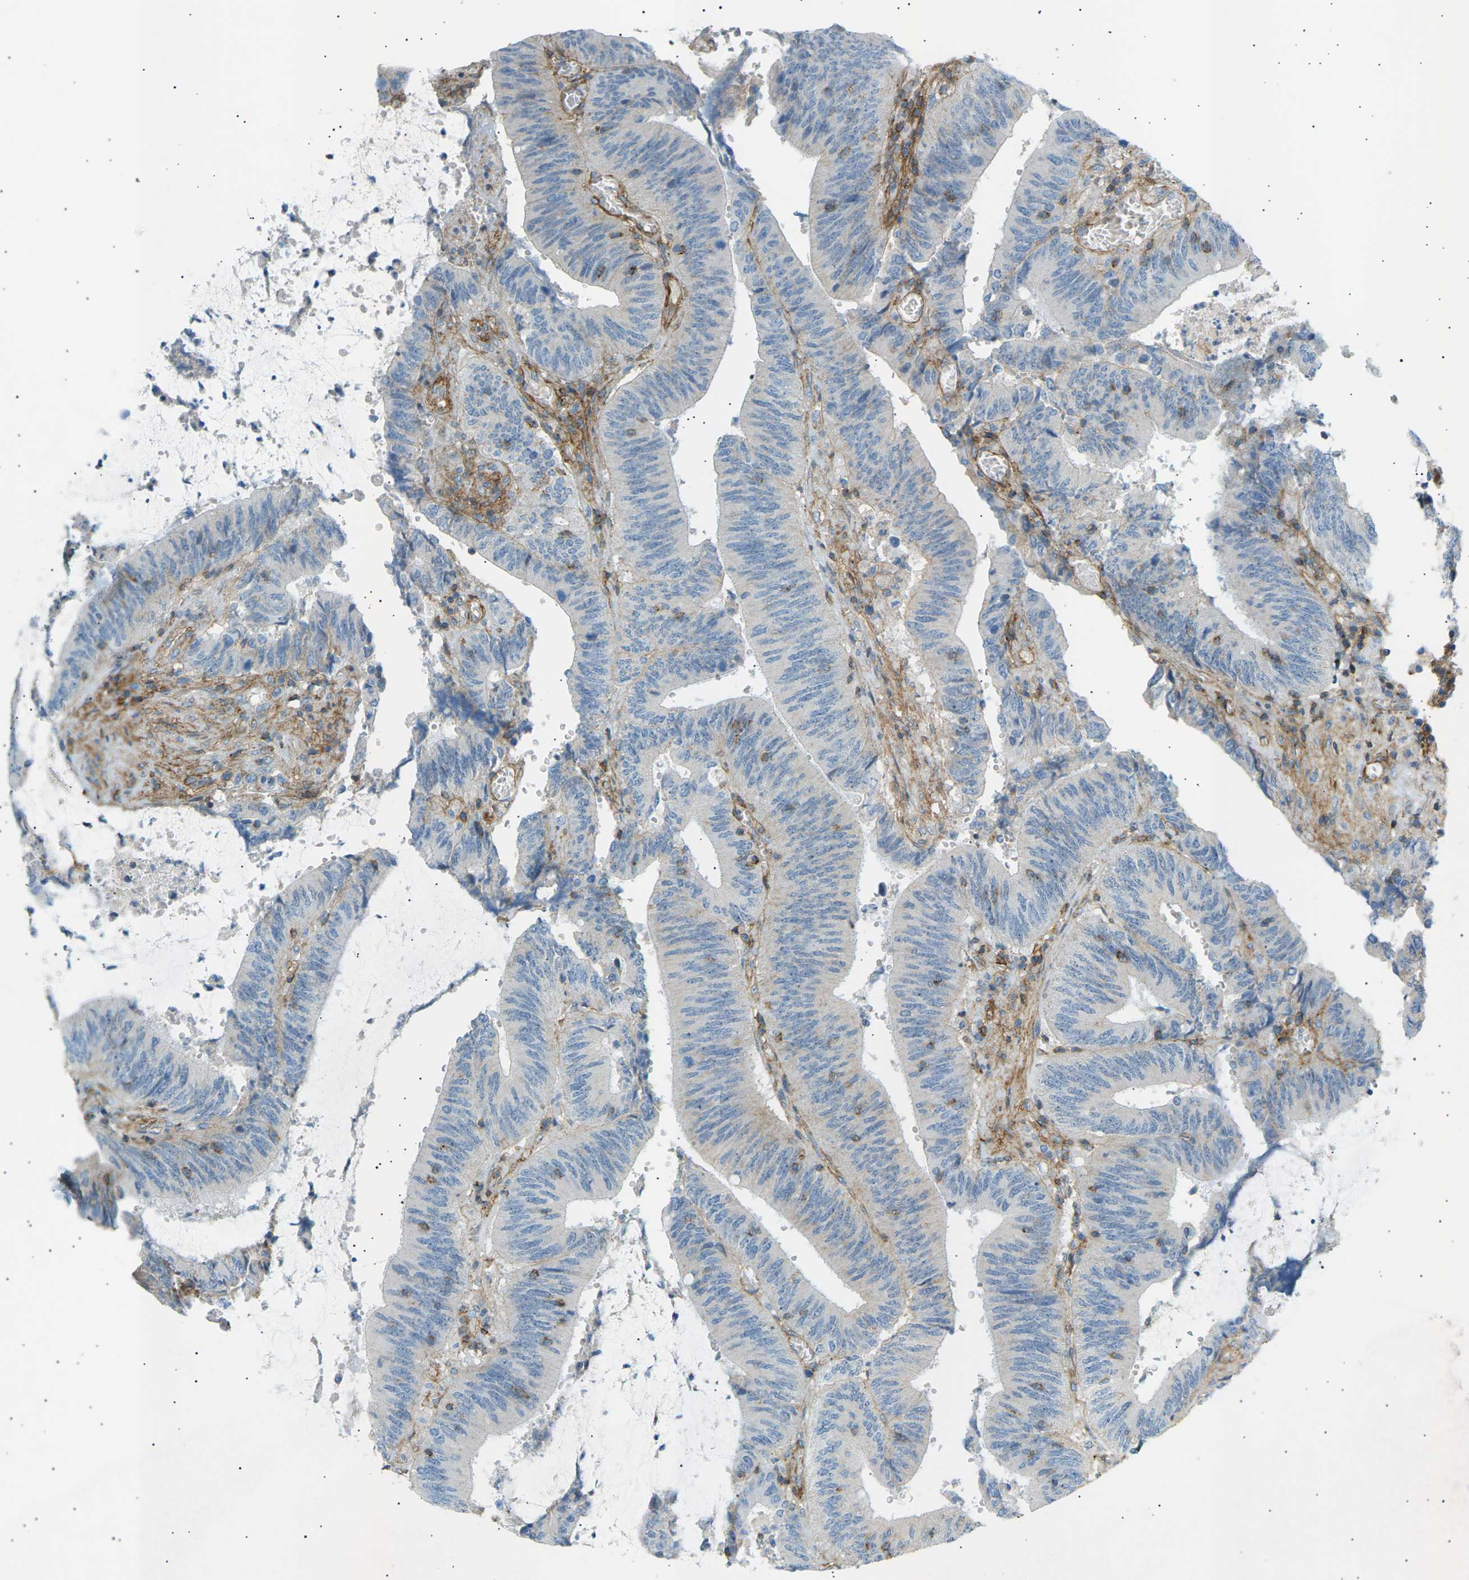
{"staining": {"intensity": "negative", "quantity": "none", "location": "none"}, "tissue": "colorectal cancer", "cell_type": "Tumor cells", "image_type": "cancer", "snomed": [{"axis": "morphology", "description": "Normal tissue, NOS"}, {"axis": "morphology", "description": "Adenocarcinoma, NOS"}, {"axis": "topography", "description": "Rectum"}], "caption": "Colorectal adenocarcinoma was stained to show a protein in brown. There is no significant staining in tumor cells. (Stains: DAB immunohistochemistry (IHC) with hematoxylin counter stain, Microscopy: brightfield microscopy at high magnification).", "gene": "ATP2B4", "patient": {"sex": "female", "age": 66}}